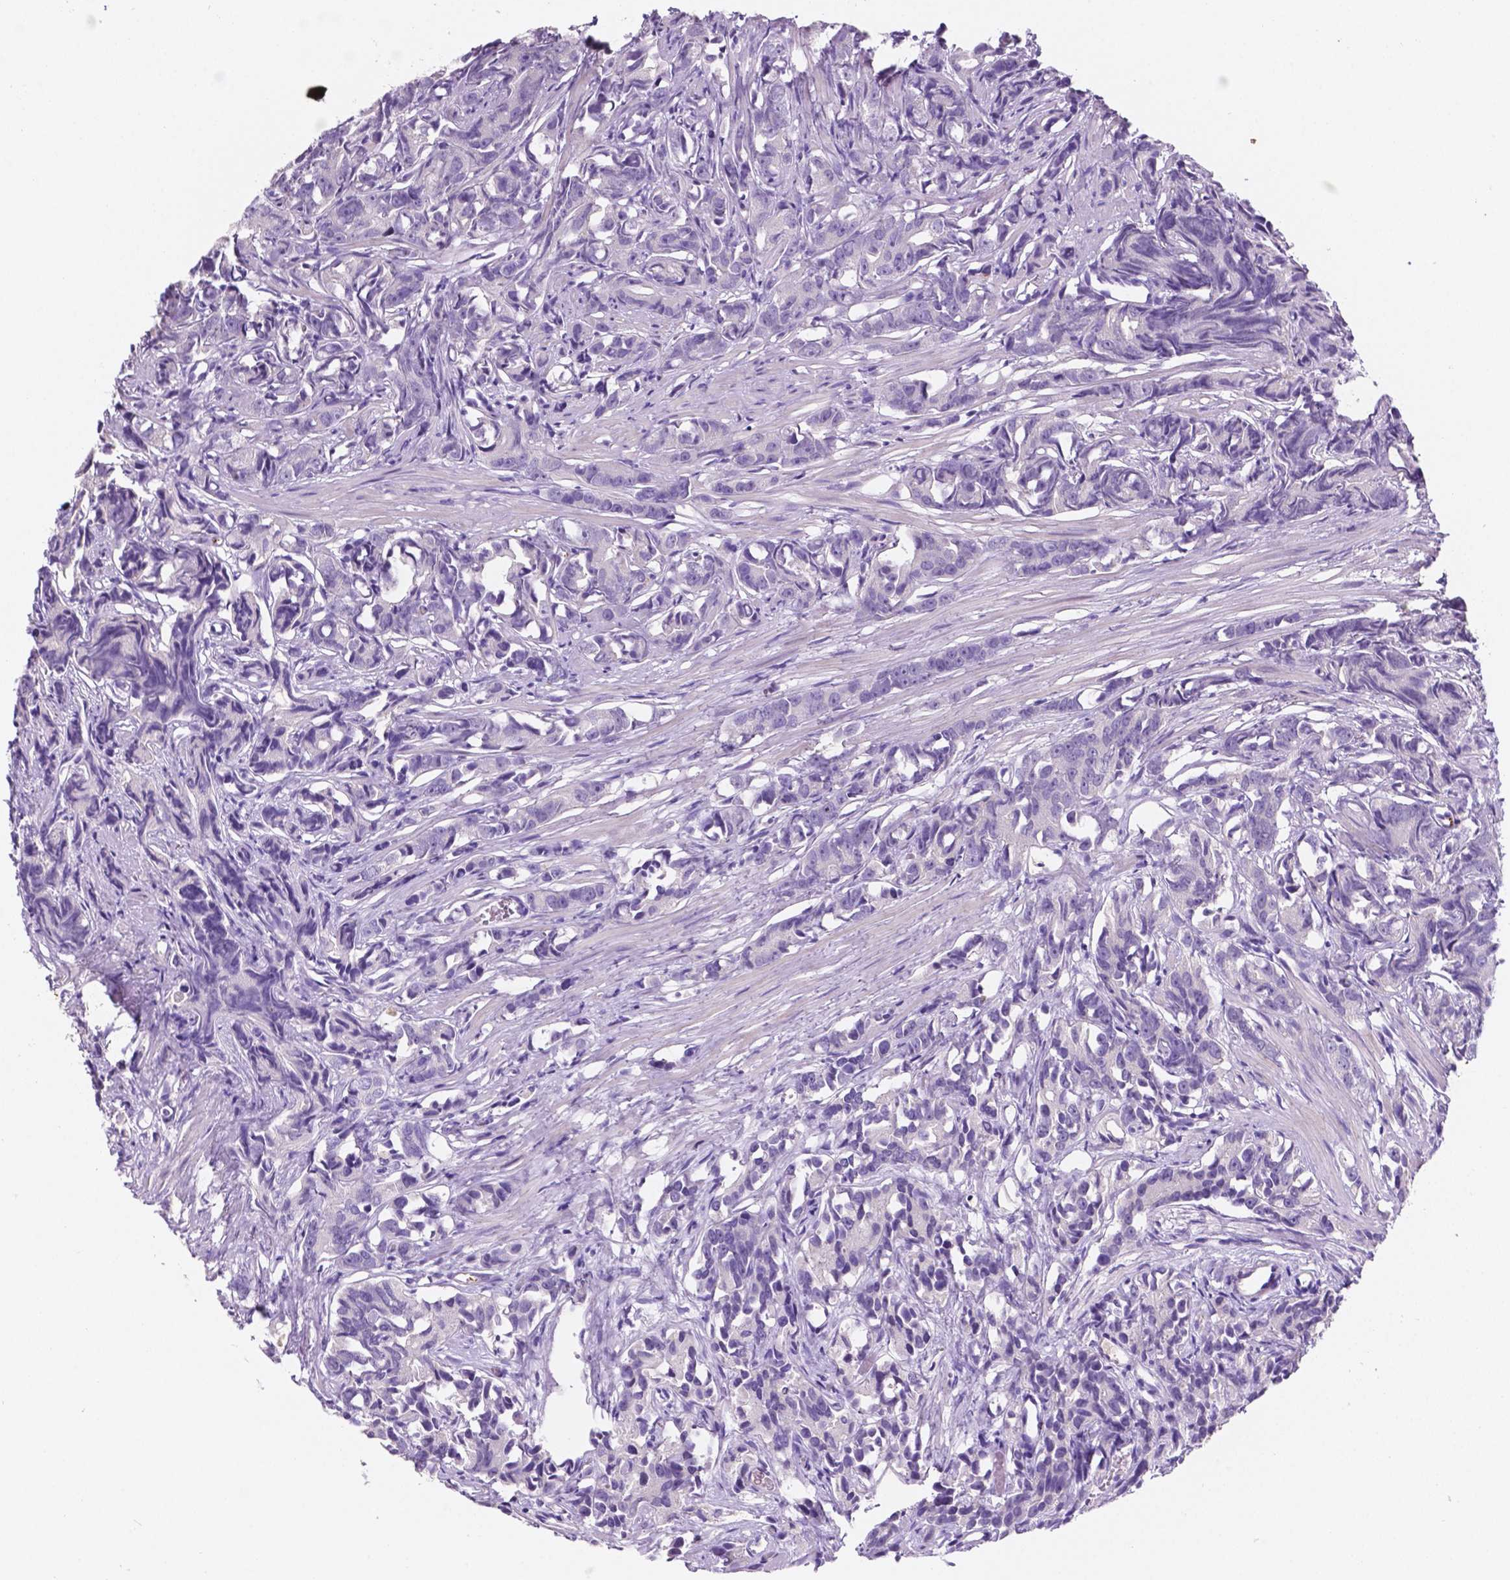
{"staining": {"intensity": "negative", "quantity": "none", "location": "none"}, "tissue": "prostate cancer", "cell_type": "Tumor cells", "image_type": "cancer", "snomed": [{"axis": "morphology", "description": "Adenocarcinoma, High grade"}, {"axis": "topography", "description": "Prostate"}], "caption": "Tumor cells are negative for brown protein staining in adenocarcinoma (high-grade) (prostate).", "gene": "EBLN2", "patient": {"sex": "male", "age": 90}}